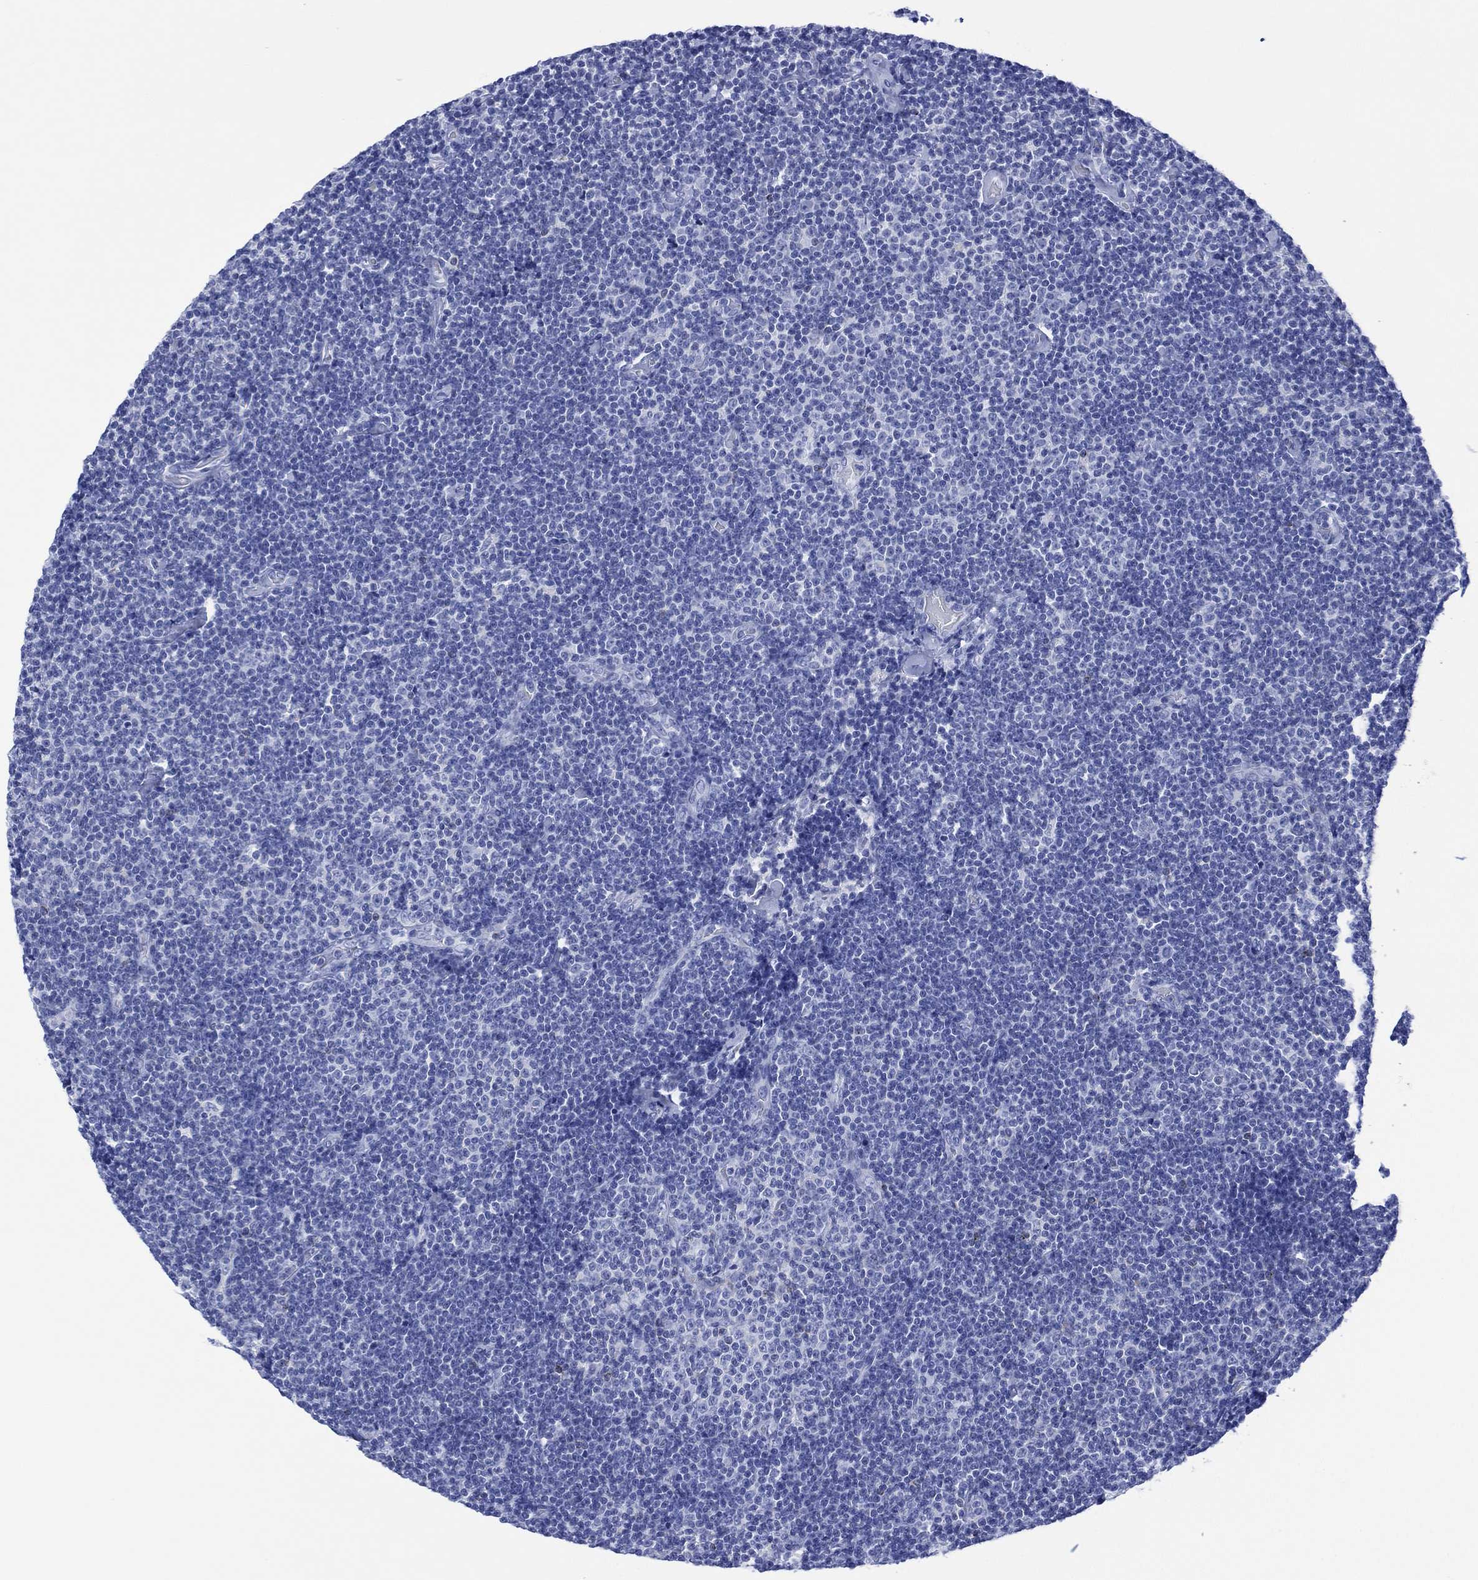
{"staining": {"intensity": "negative", "quantity": "none", "location": "none"}, "tissue": "lymphoma", "cell_type": "Tumor cells", "image_type": "cancer", "snomed": [{"axis": "morphology", "description": "Malignant lymphoma, non-Hodgkin's type, Low grade"}, {"axis": "topography", "description": "Lymph node"}], "caption": "This image is of low-grade malignant lymphoma, non-Hodgkin's type stained with immunohistochemistry to label a protein in brown with the nuclei are counter-stained blue. There is no expression in tumor cells. (IHC, brightfield microscopy, high magnification).", "gene": "DPP4", "patient": {"sex": "male", "age": 81}}